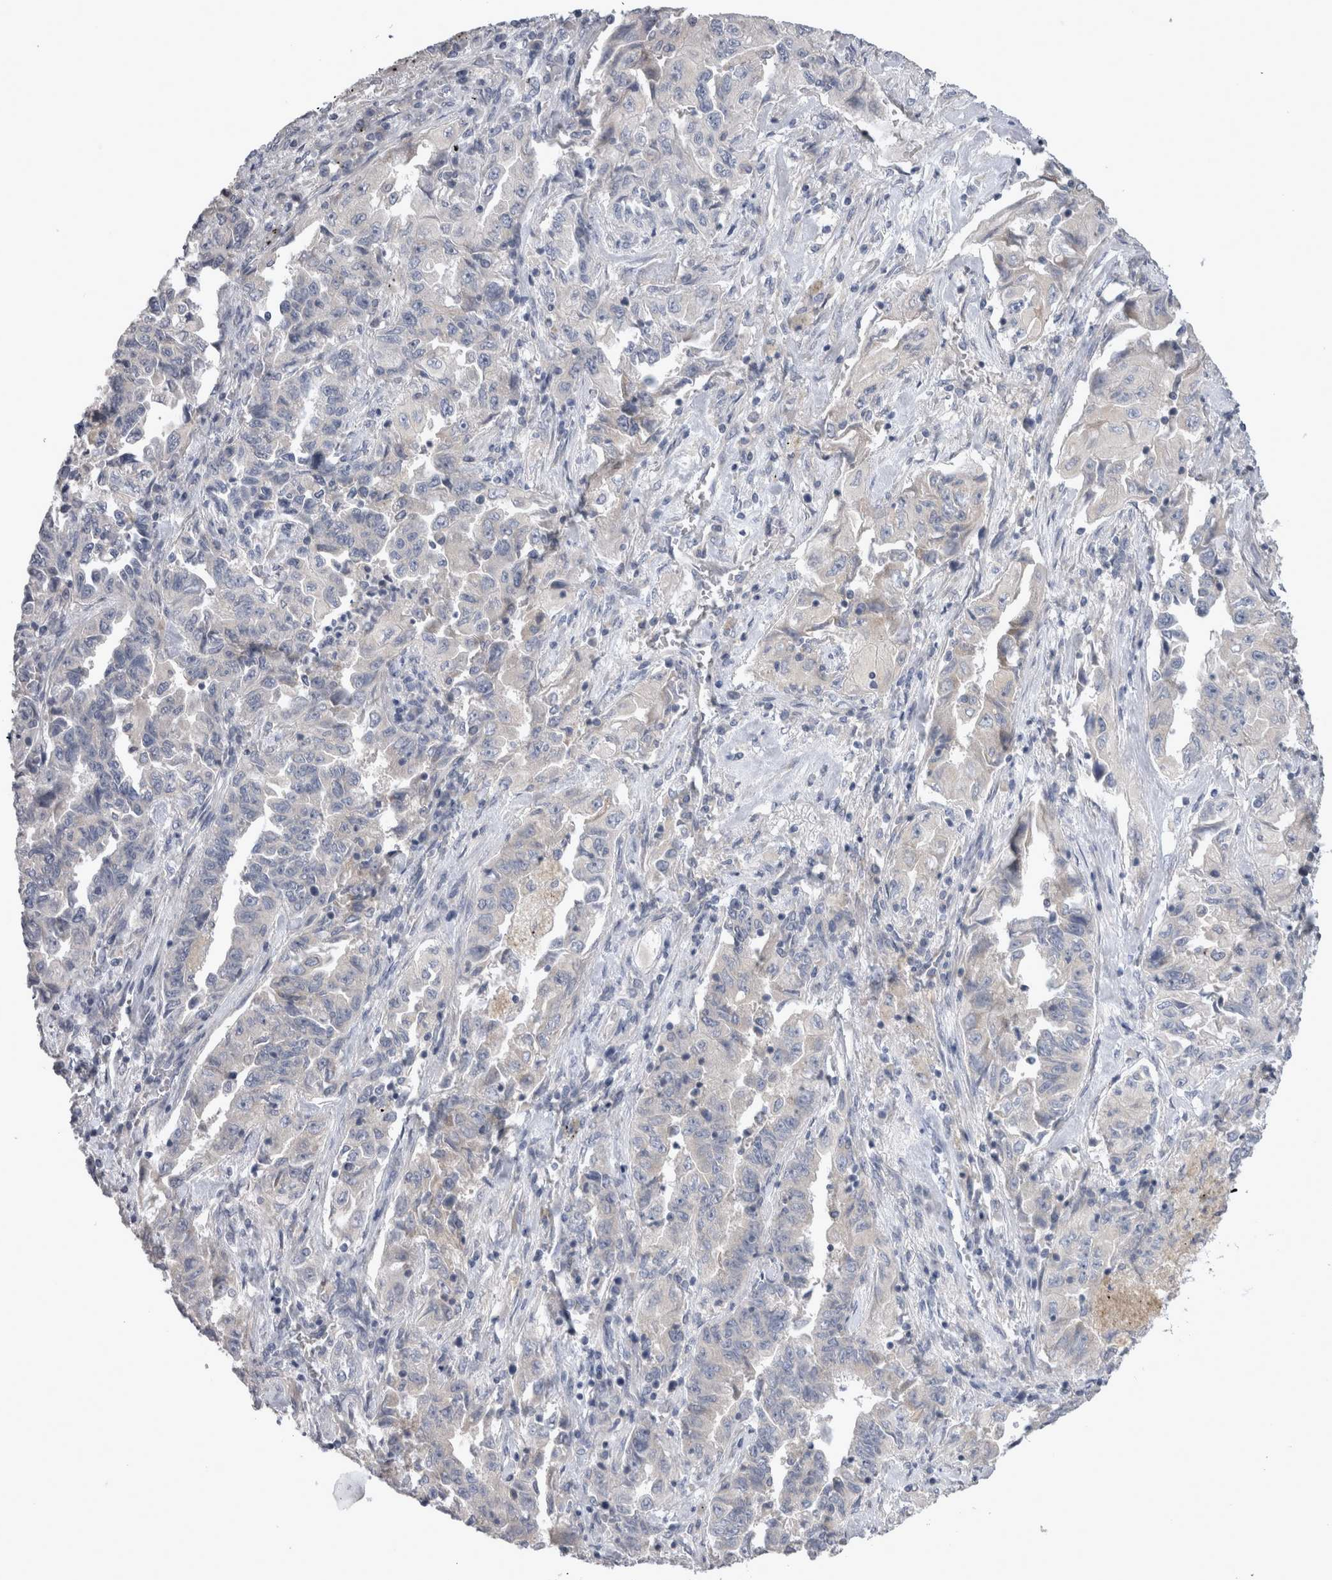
{"staining": {"intensity": "negative", "quantity": "none", "location": "none"}, "tissue": "lung cancer", "cell_type": "Tumor cells", "image_type": "cancer", "snomed": [{"axis": "morphology", "description": "Adenocarcinoma, NOS"}, {"axis": "topography", "description": "Lung"}], "caption": "Photomicrograph shows no protein positivity in tumor cells of lung cancer tissue.", "gene": "LRRC40", "patient": {"sex": "female", "age": 51}}